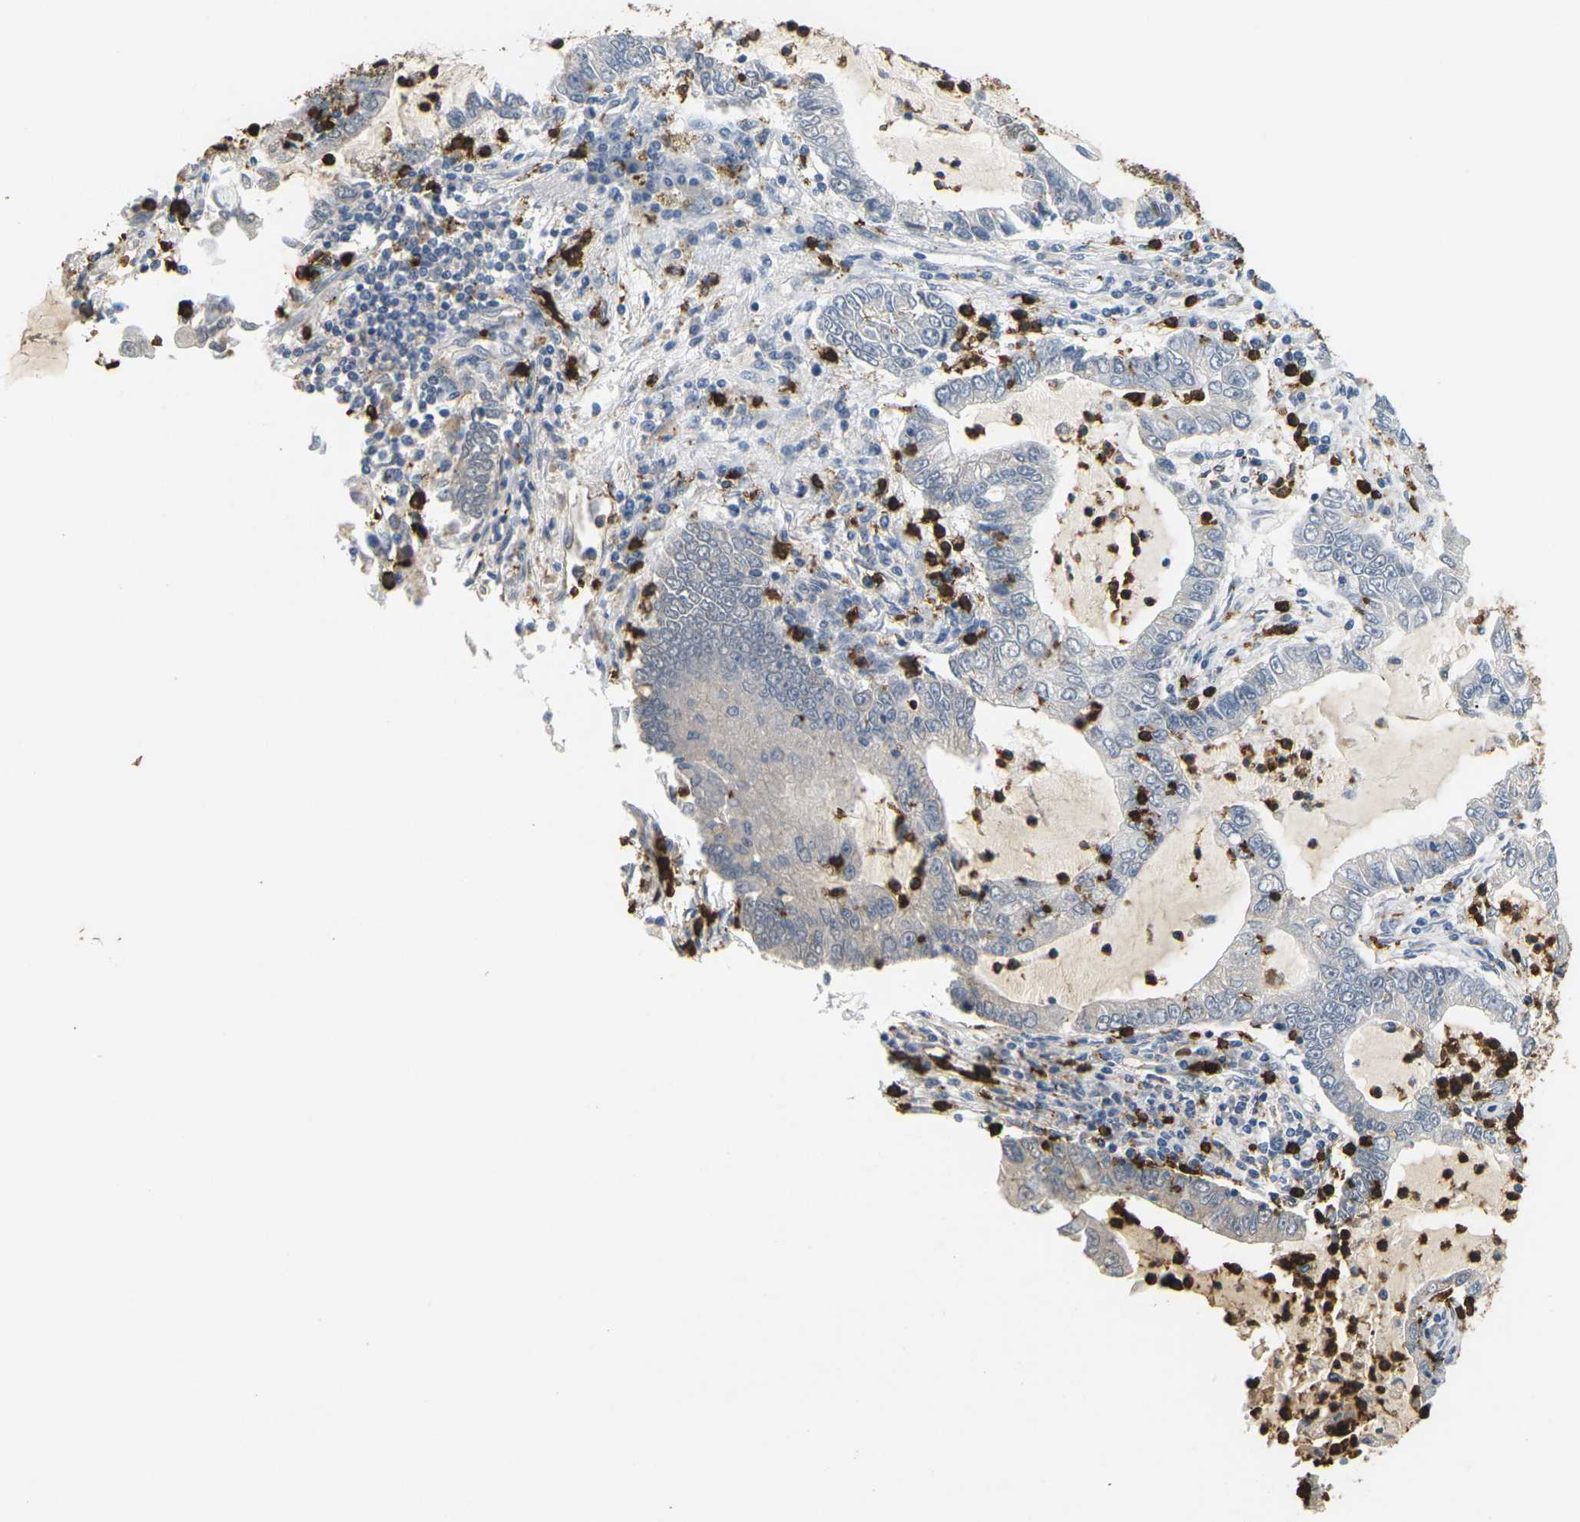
{"staining": {"intensity": "negative", "quantity": "none", "location": "none"}, "tissue": "lung cancer", "cell_type": "Tumor cells", "image_type": "cancer", "snomed": [{"axis": "morphology", "description": "Adenocarcinoma, NOS"}, {"axis": "topography", "description": "Lung"}], "caption": "DAB immunohistochemical staining of lung cancer exhibits no significant staining in tumor cells. Brightfield microscopy of immunohistochemistry (IHC) stained with DAB (brown) and hematoxylin (blue), captured at high magnification.", "gene": "ADM", "patient": {"sex": "female", "age": 51}}